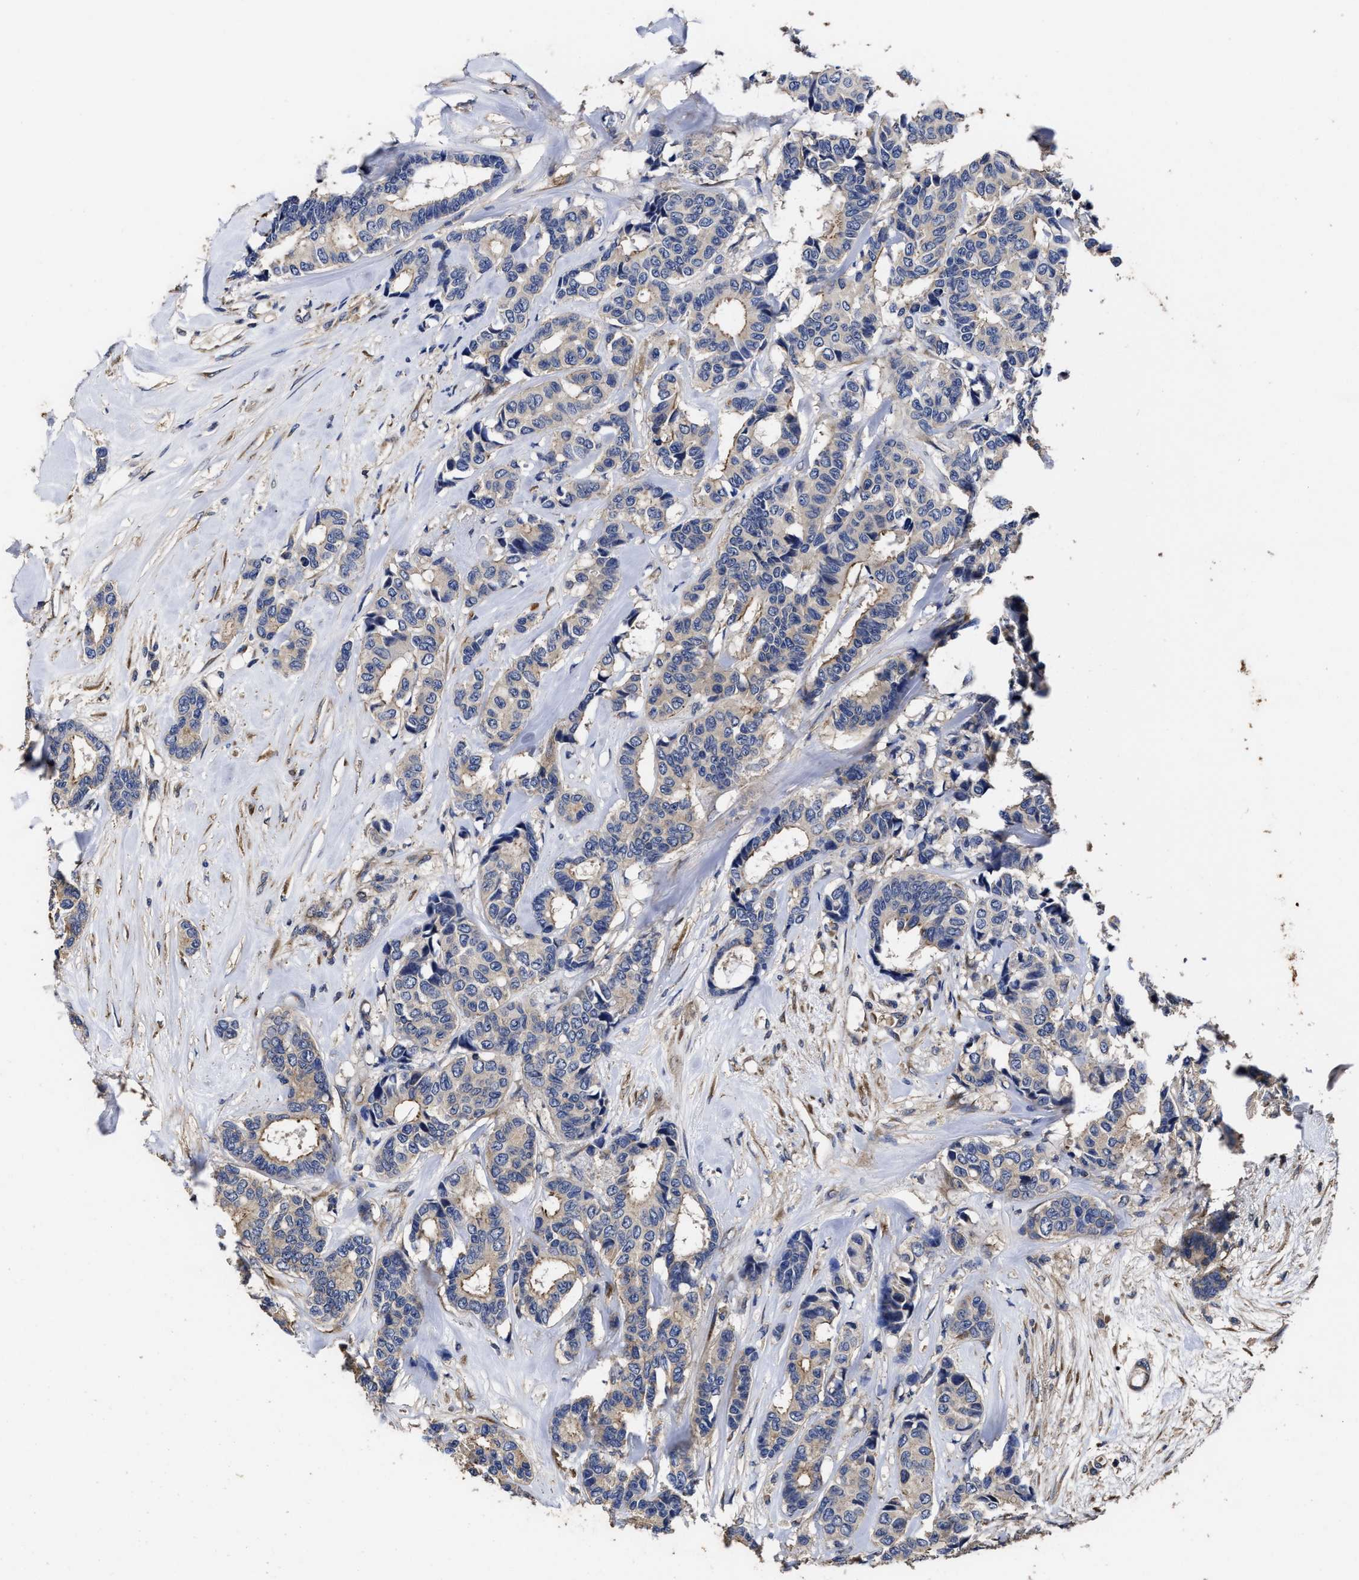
{"staining": {"intensity": "weak", "quantity": "<25%", "location": "cytoplasmic/membranous"}, "tissue": "breast cancer", "cell_type": "Tumor cells", "image_type": "cancer", "snomed": [{"axis": "morphology", "description": "Duct carcinoma"}, {"axis": "topography", "description": "Breast"}], "caption": "Breast cancer (infiltrating ductal carcinoma) was stained to show a protein in brown. There is no significant staining in tumor cells.", "gene": "AVEN", "patient": {"sex": "female", "age": 87}}